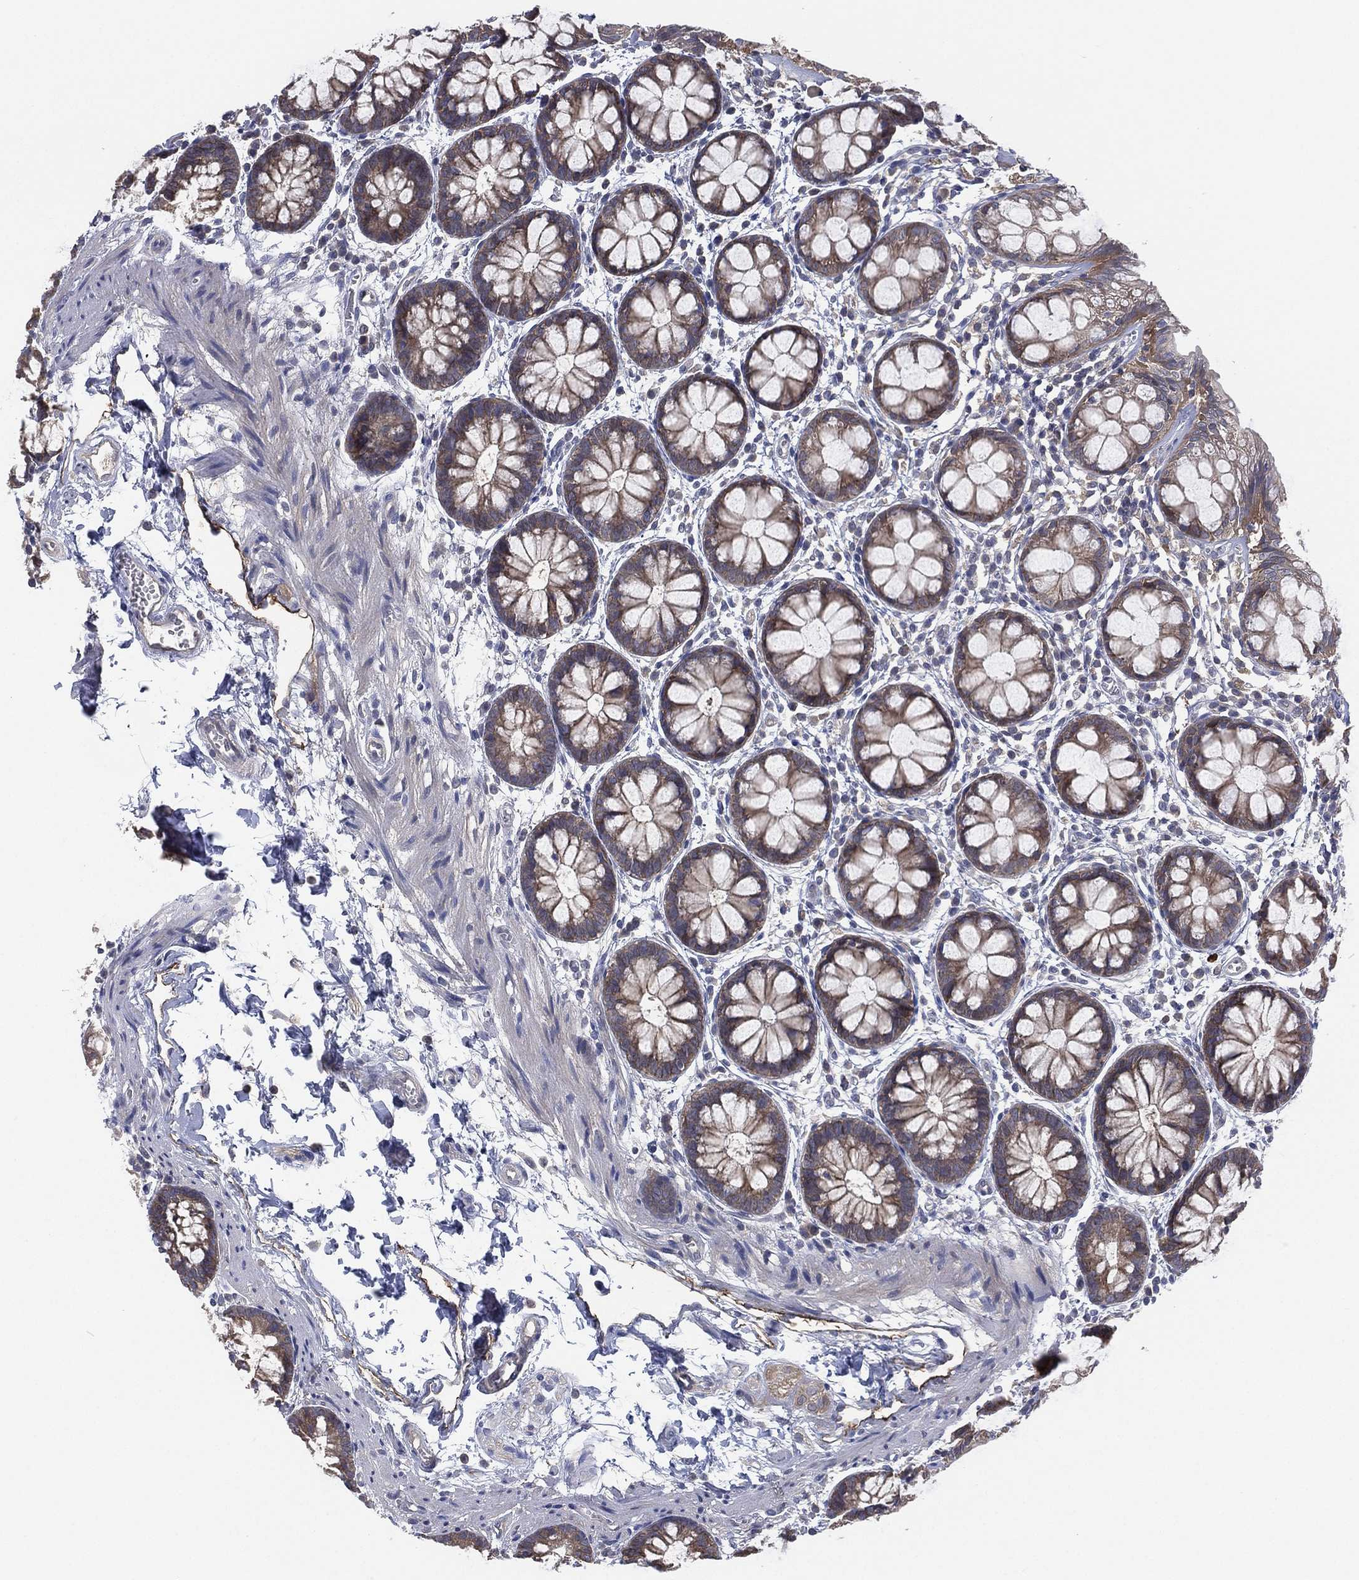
{"staining": {"intensity": "weak", "quantity": "25%-75%", "location": "cytoplasmic/membranous"}, "tissue": "rectum", "cell_type": "Glandular cells", "image_type": "normal", "snomed": [{"axis": "morphology", "description": "Normal tissue, NOS"}, {"axis": "topography", "description": "Rectum"}], "caption": "A low amount of weak cytoplasmic/membranous staining is appreciated in about 25%-75% of glandular cells in normal rectum.", "gene": "MPP7", "patient": {"sex": "male", "age": 57}}